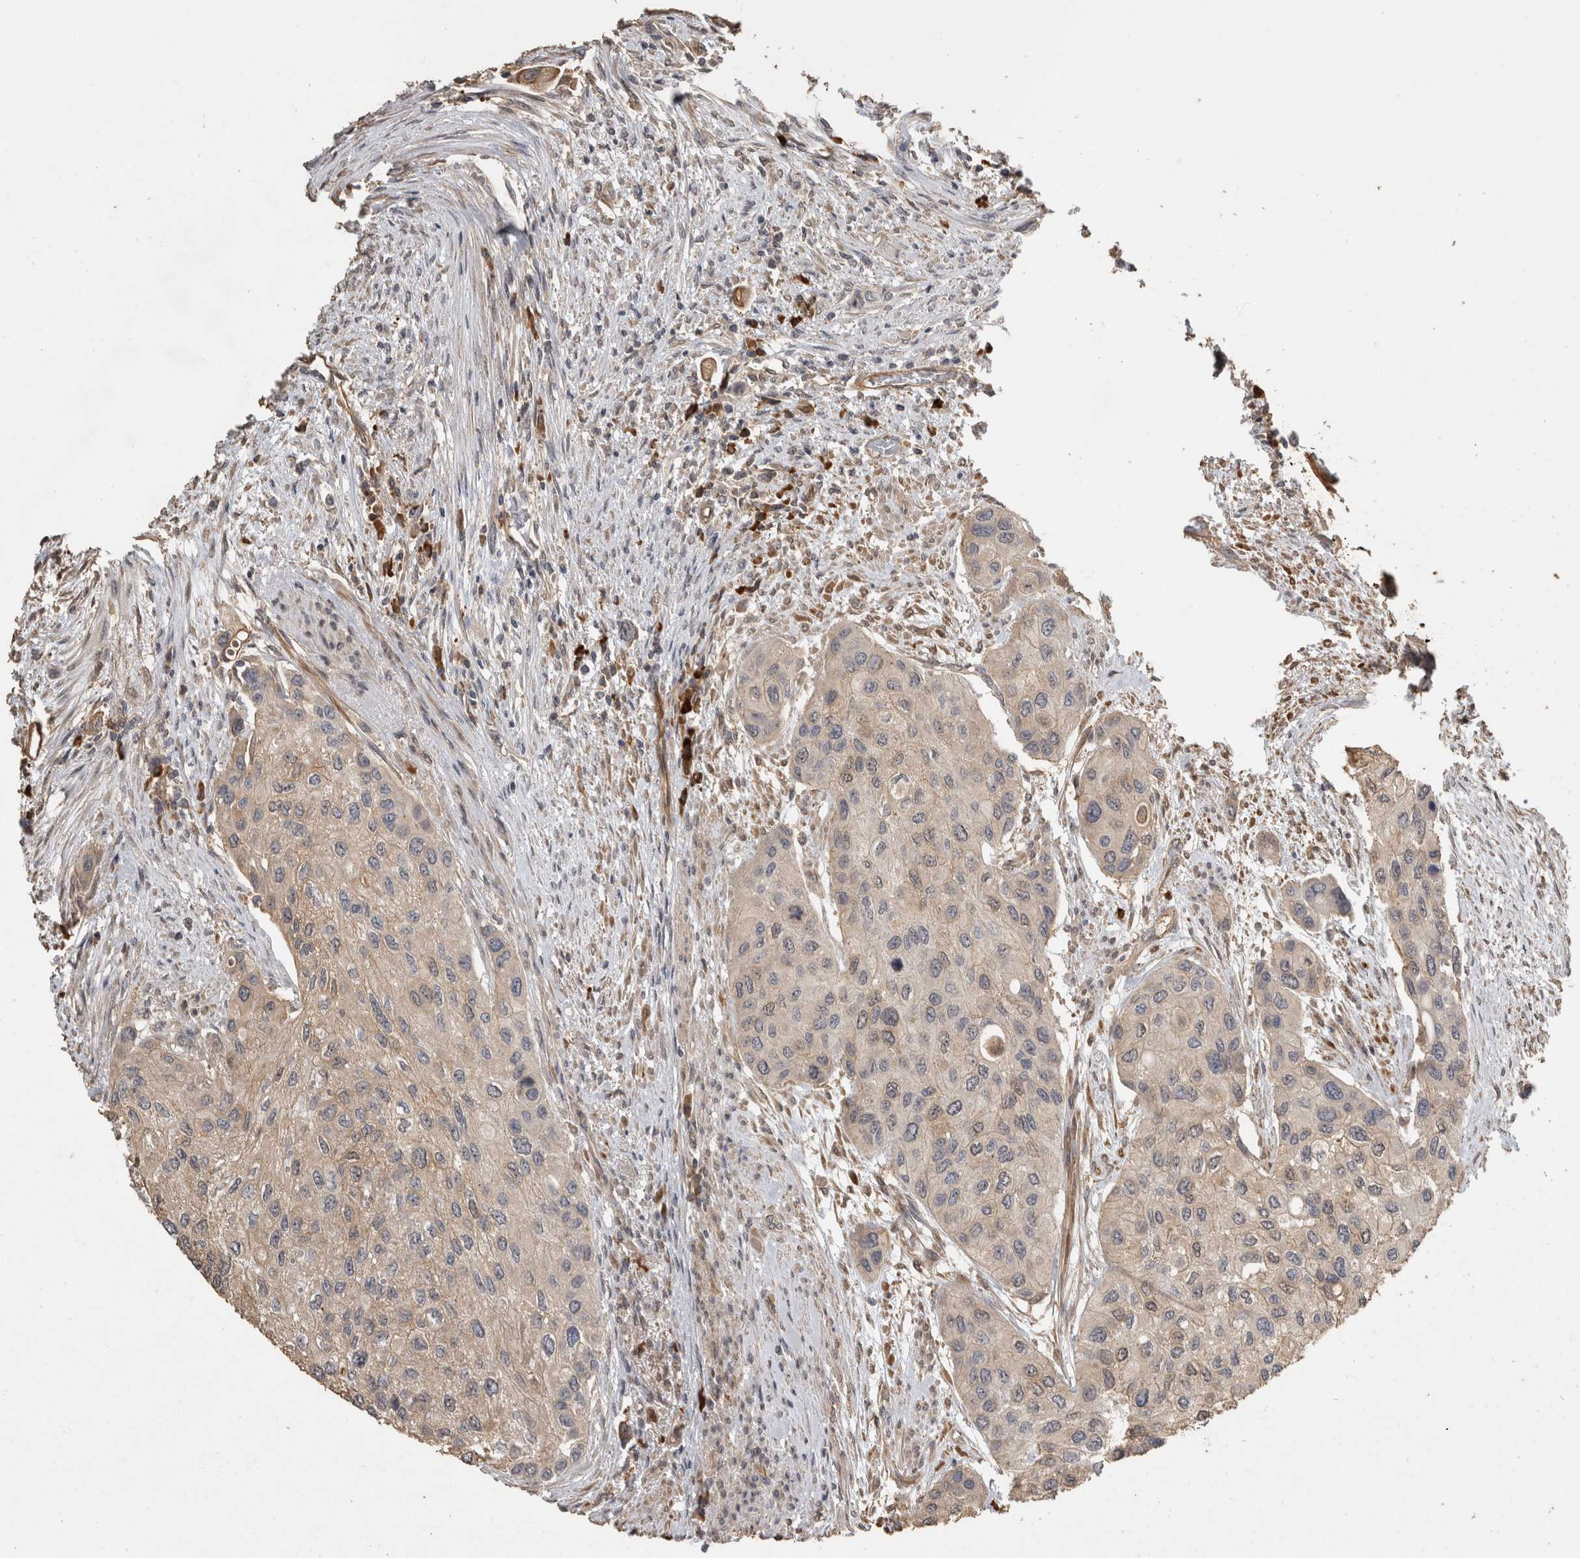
{"staining": {"intensity": "weak", "quantity": "25%-75%", "location": "cytoplasmic/membranous"}, "tissue": "urothelial cancer", "cell_type": "Tumor cells", "image_type": "cancer", "snomed": [{"axis": "morphology", "description": "Urothelial carcinoma, High grade"}, {"axis": "topography", "description": "Urinary bladder"}], "caption": "IHC staining of urothelial cancer, which reveals low levels of weak cytoplasmic/membranous staining in approximately 25%-75% of tumor cells indicating weak cytoplasmic/membranous protein expression. The staining was performed using DAB (brown) for protein detection and nuclei were counterstained in hematoxylin (blue).", "gene": "RHPN1", "patient": {"sex": "female", "age": 56}}